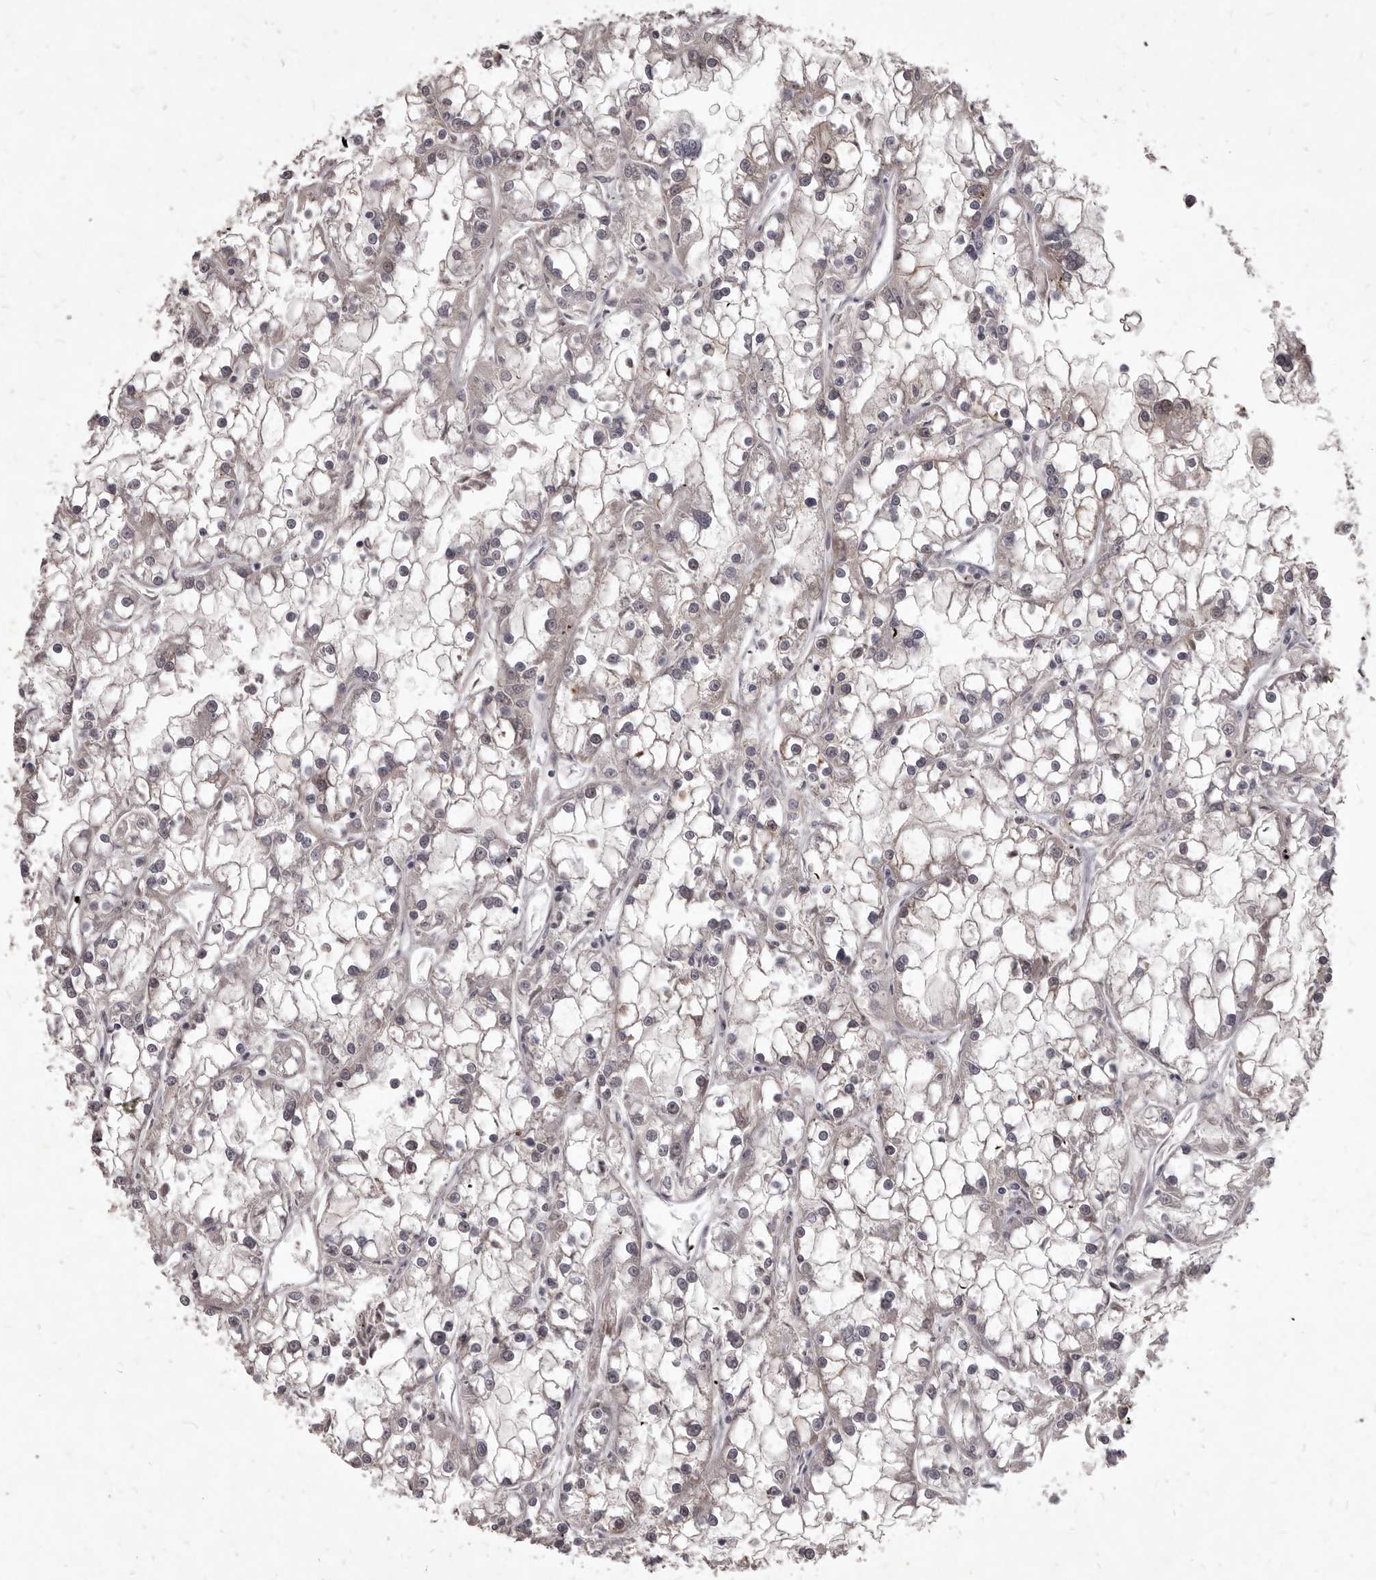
{"staining": {"intensity": "negative", "quantity": "none", "location": "none"}, "tissue": "renal cancer", "cell_type": "Tumor cells", "image_type": "cancer", "snomed": [{"axis": "morphology", "description": "Adenocarcinoma, NOS"}, {"axis": "topography", "description": "Kidney"}], "caption": "A high-resolution image shows immunohistochemistry (IHC) staining of adenocarcinoma (renal), which displays no significant staining in tumor cells.", "gene": "GPRC5C", "patient": {"sex": "female", "age": 52}}